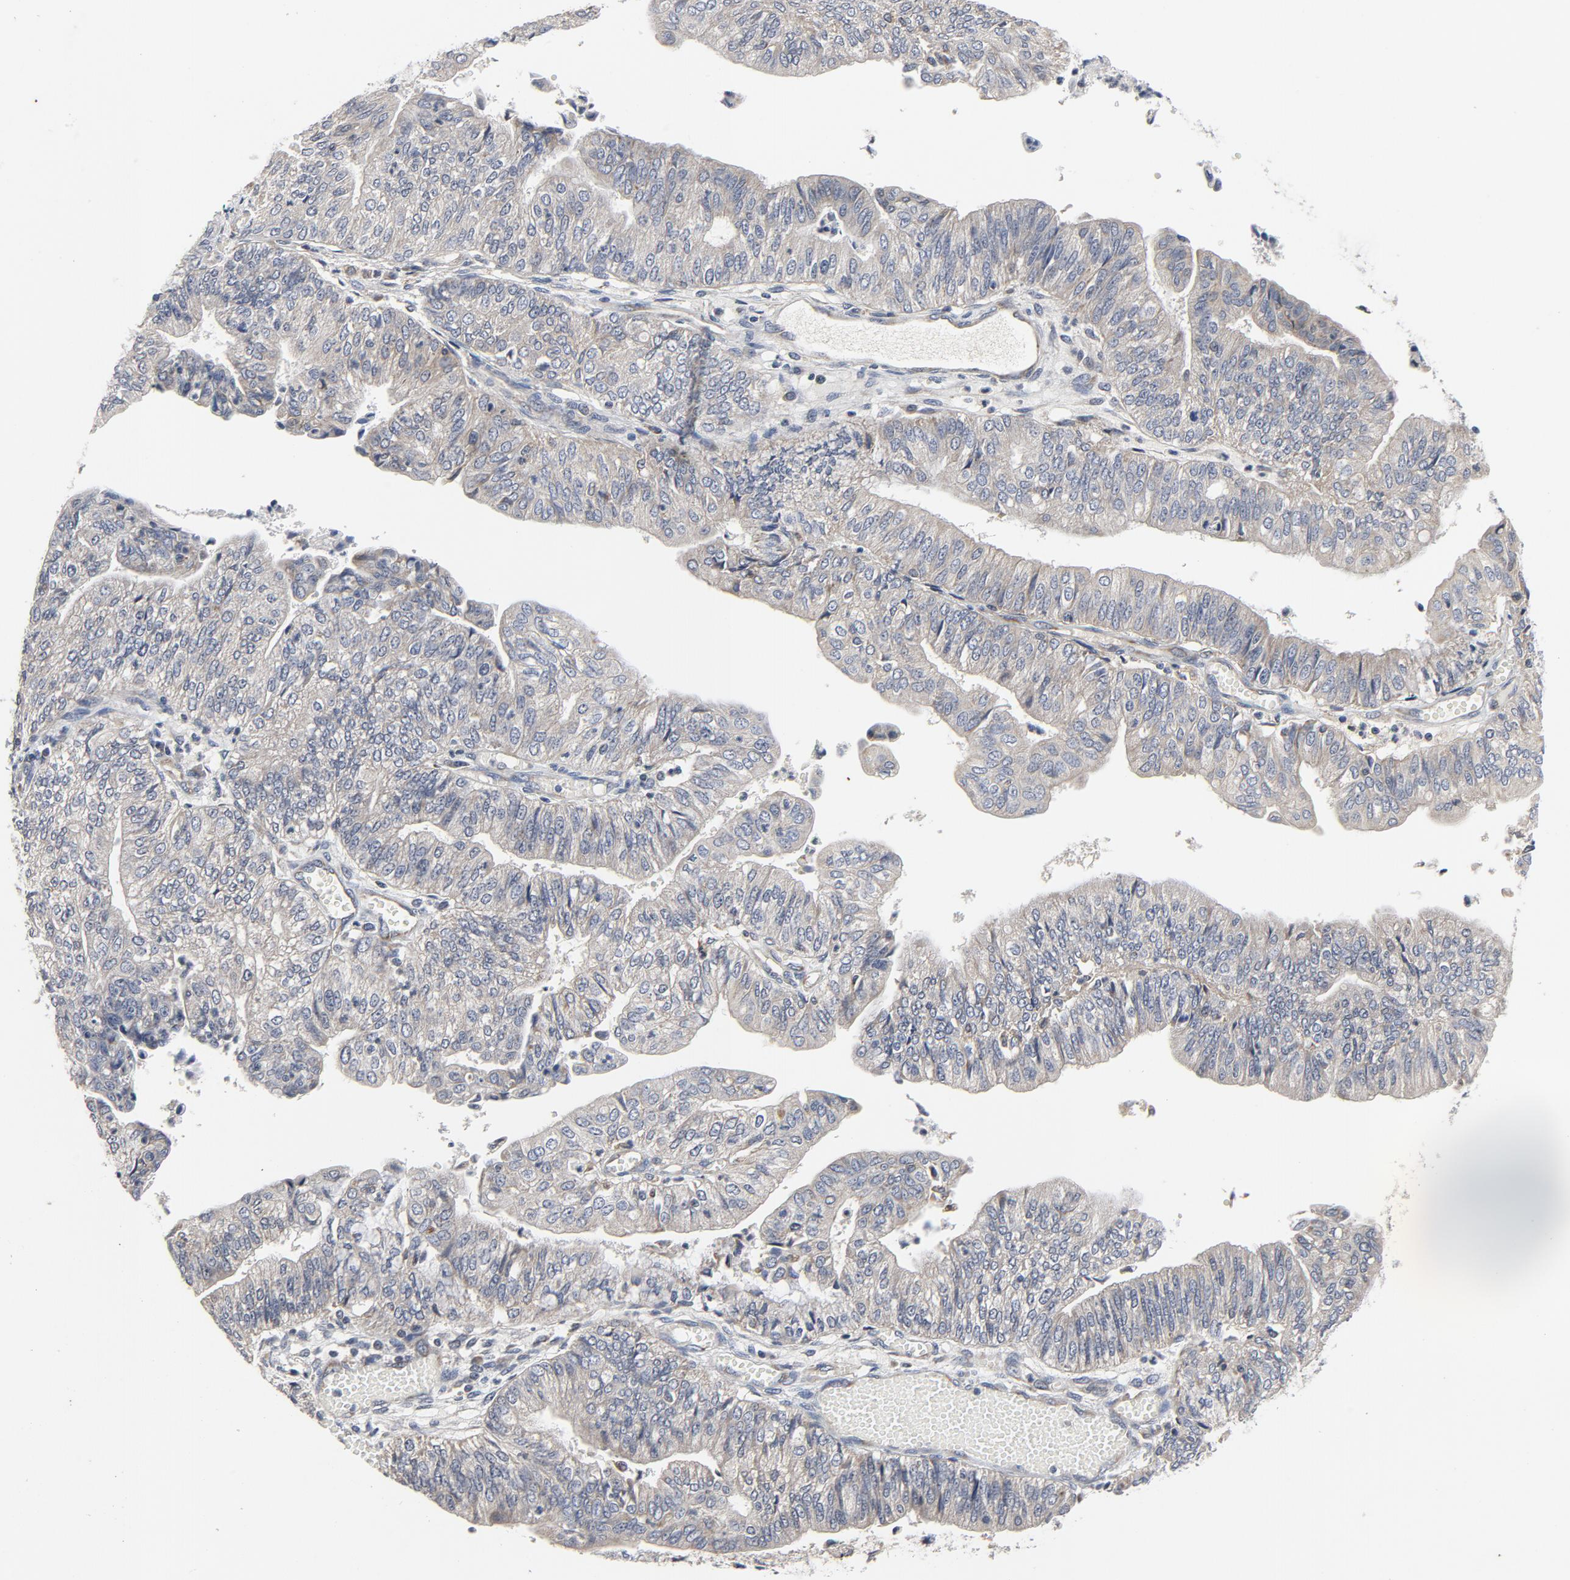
{"staining": {"intensity": "weak", "quantity": "25%-75%", "location": "cytoplasmic/membranous"}, "tissue": "endometrial cancer", "cell_type": "Tumor cells", "image_type": "cancer", "snomed": [{"axis": "morphology", "description": "Adenocarcinoma, NOS"}, {"axis": "topography", "description": "Endometrium"}], "caption": "Weak cytoplasmic/membranous positivity for a protein is seen in approximately 25%-75% of tumor cells of adenocarcinoma (endometrial) using immunohistochemistry.", "gene": "C14orf119", "patient": {"sex": "female", "age": 59}}